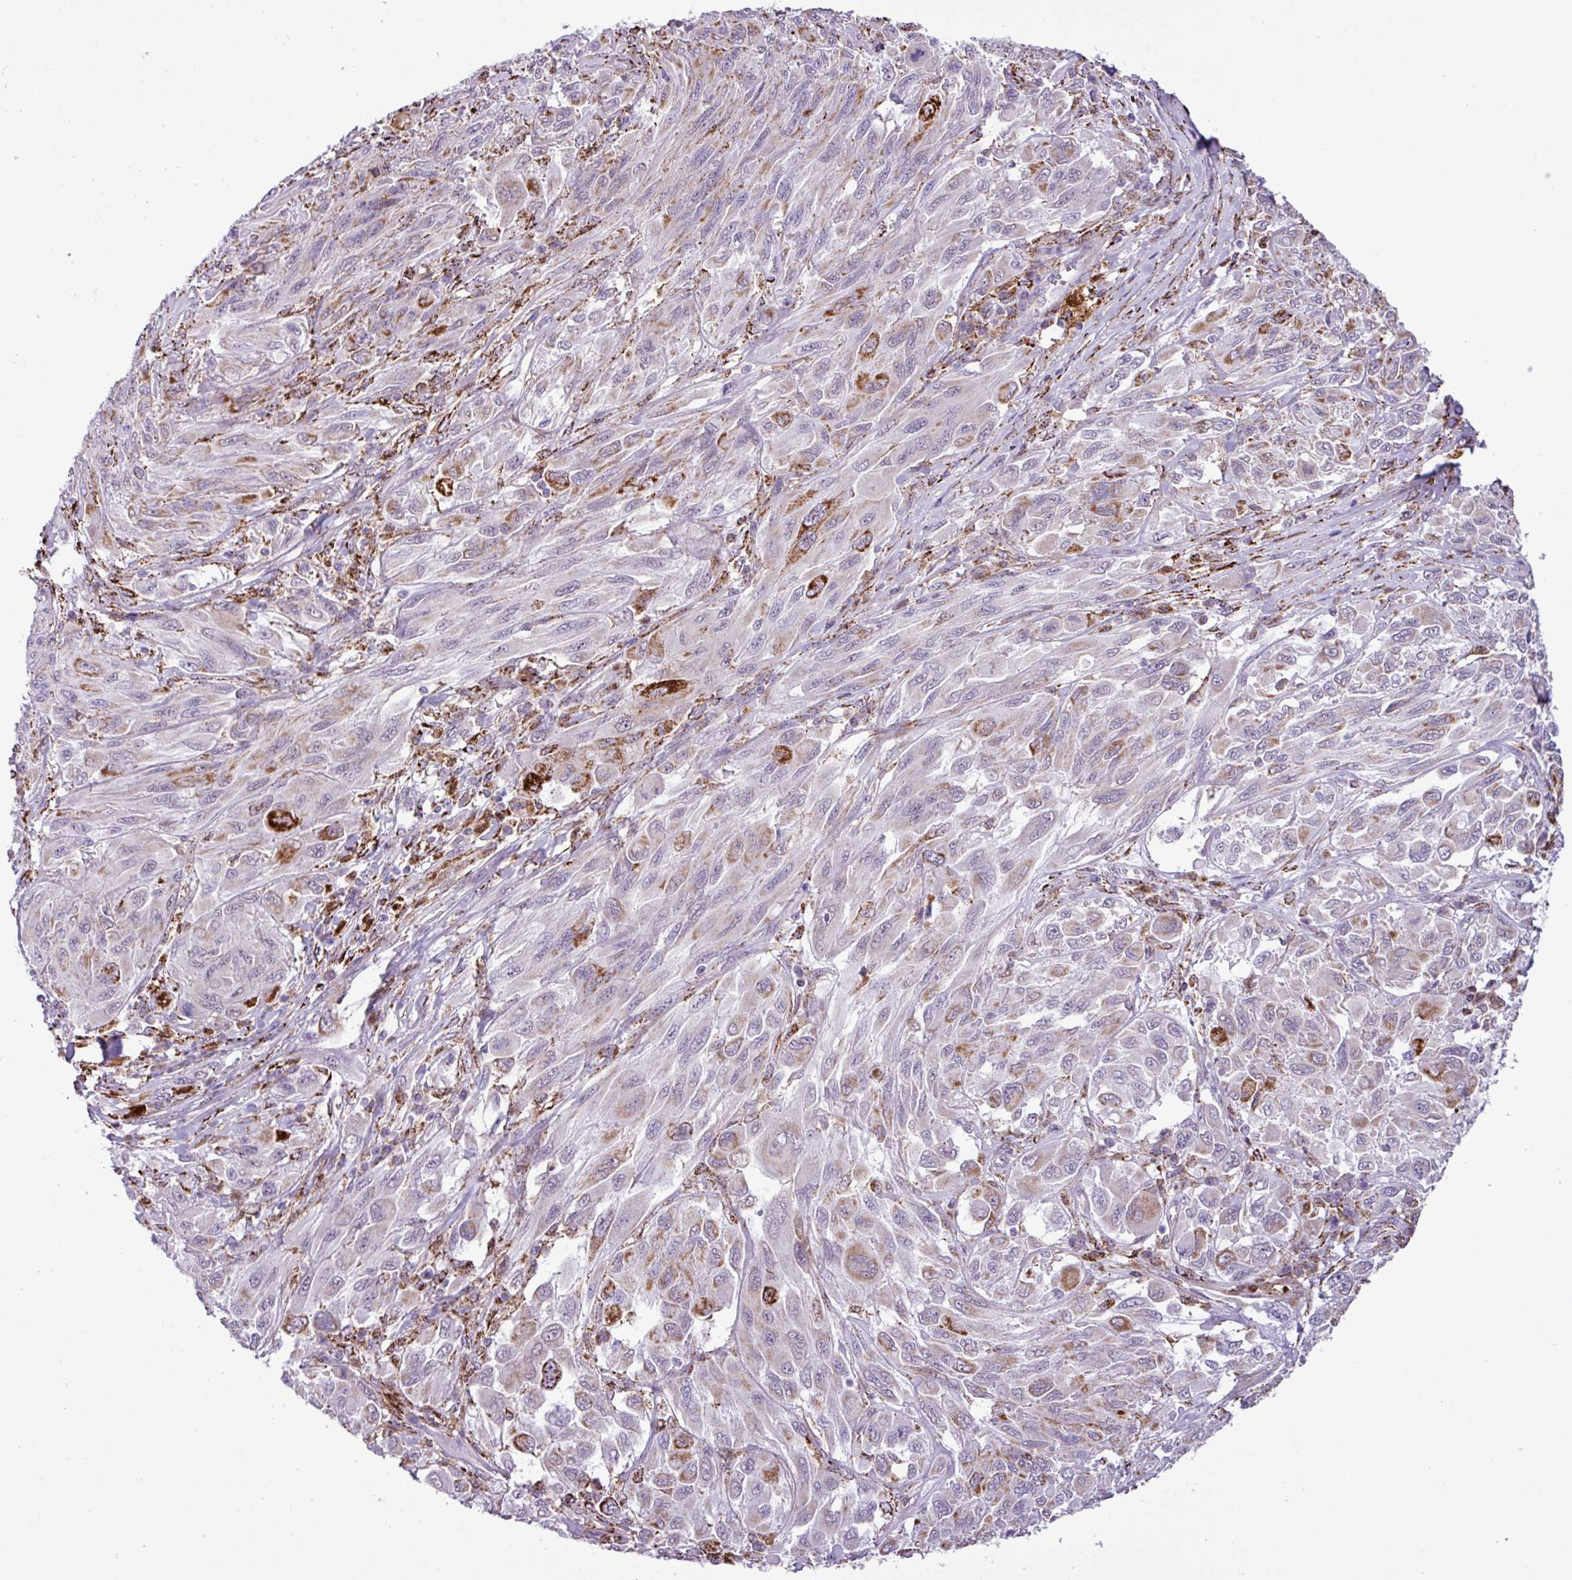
{"staining": {"intensity": "weak", "quantity": "<25%", "location": "cytoplasmic/membranous"}, "tissue": "melanoma", "cell_type": "Tumor cells", "image_type": "cancer", "snomed": [{"axis": "morphology", "description": "Malignant melanoma, NOS"}, {"axis": "topography", "description": "Skin"}], "caption": "This is a image of immunohistochemistry (IHC) staining of melanoma, which shows no expression in tumor cells.", "gene": "SGPP1", "patient": {"sex": "female", "age": 91}}